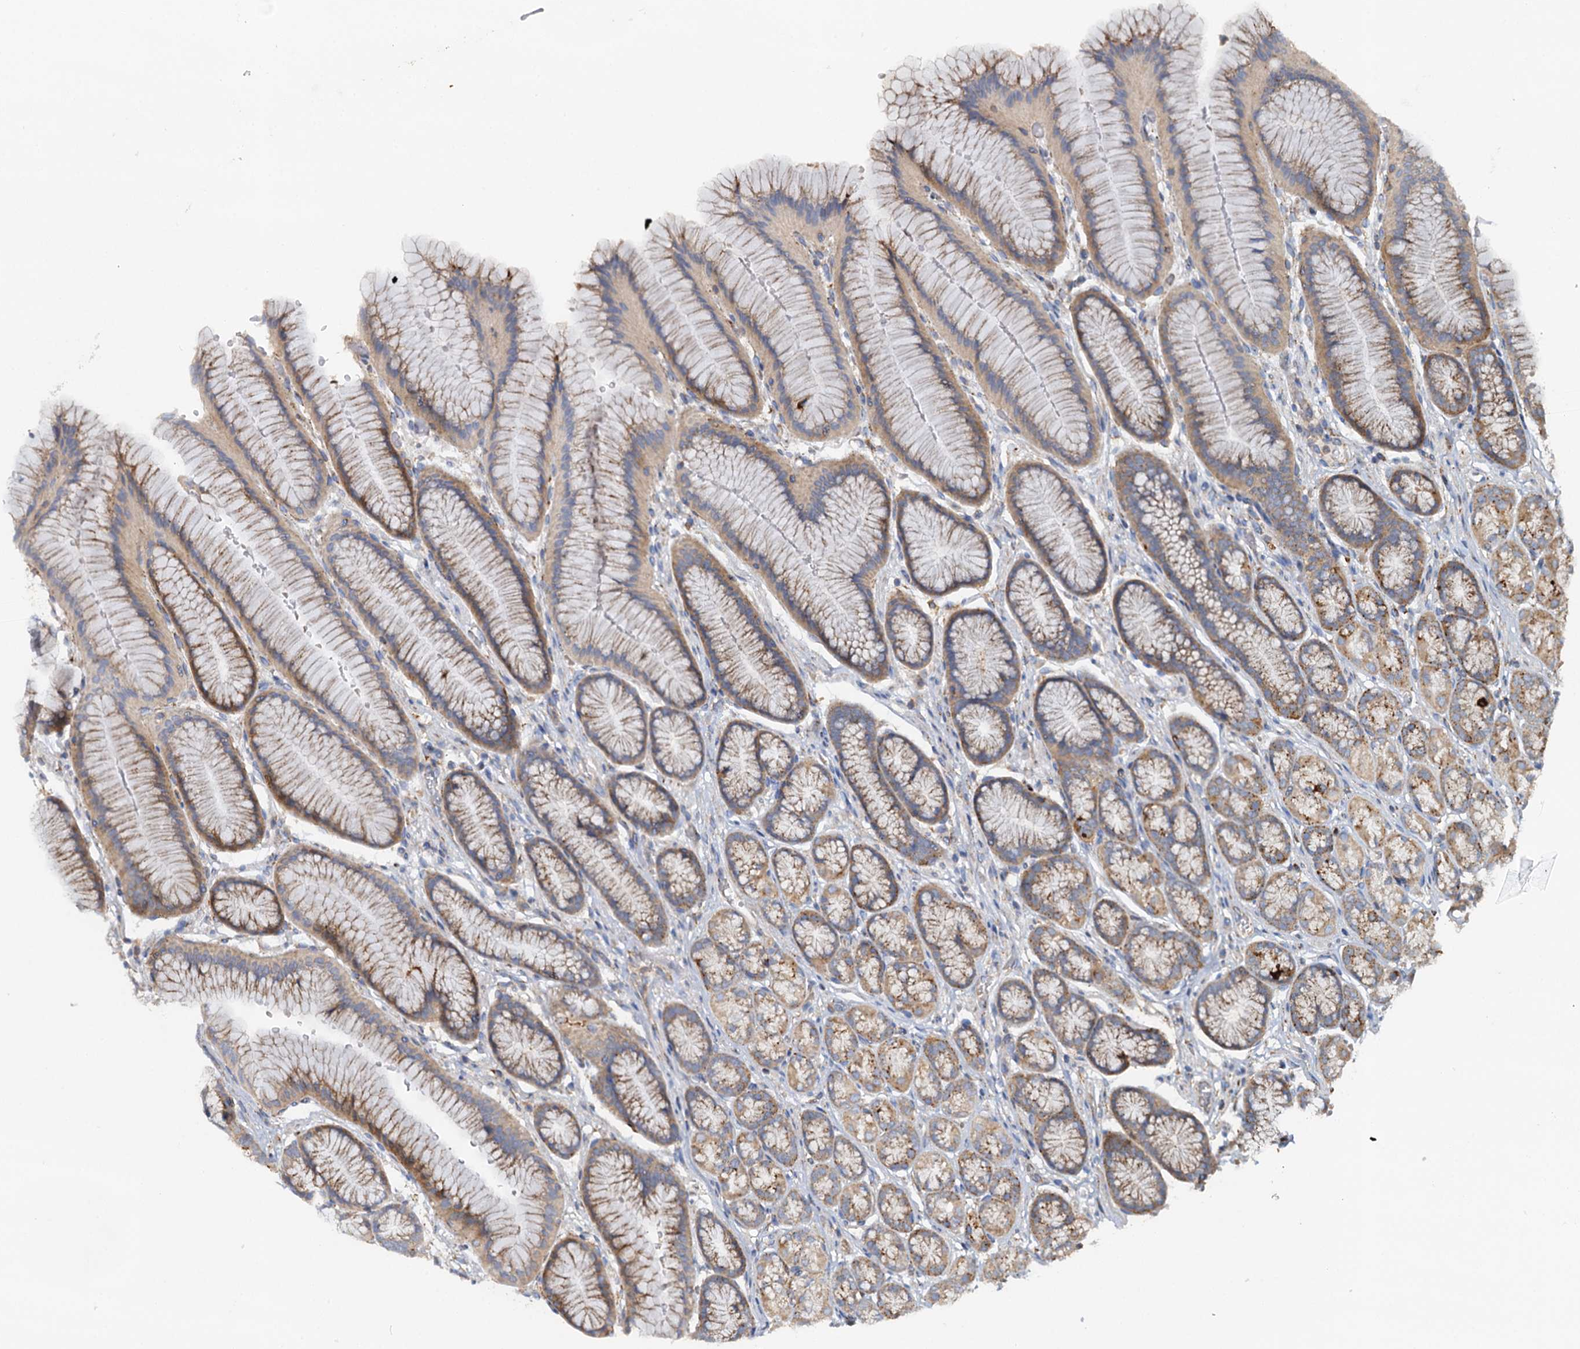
{"staining": {"intensity": "moderate", "quantity": "25%-75%", "location": "cytoplasmic/membranous"}, "tissue": "stomach", "cell_type": "Glandular cells", "image_type": "normal", "snomed": [{"axis": "morphology", "description": "Normal tissue, NOS"}, {"axis": "morphology", "description": "Adenocarcinoma, NOS"}, {"axis": "morphology", "description": "Adenocarcinoma, High grade"}, {"axis": "topography", "description": "Stomach, upper"}, {"axis": "topography", "description": "Stomach"}], "caption": "Immunohistochemistry of normal human stomach reveals medium levels of moderate cytoplasmic/membranous expression in about 25%-75% of glandular cells.", "gene": "WDR73", "patient": {"sex": "female", "age": 65}}